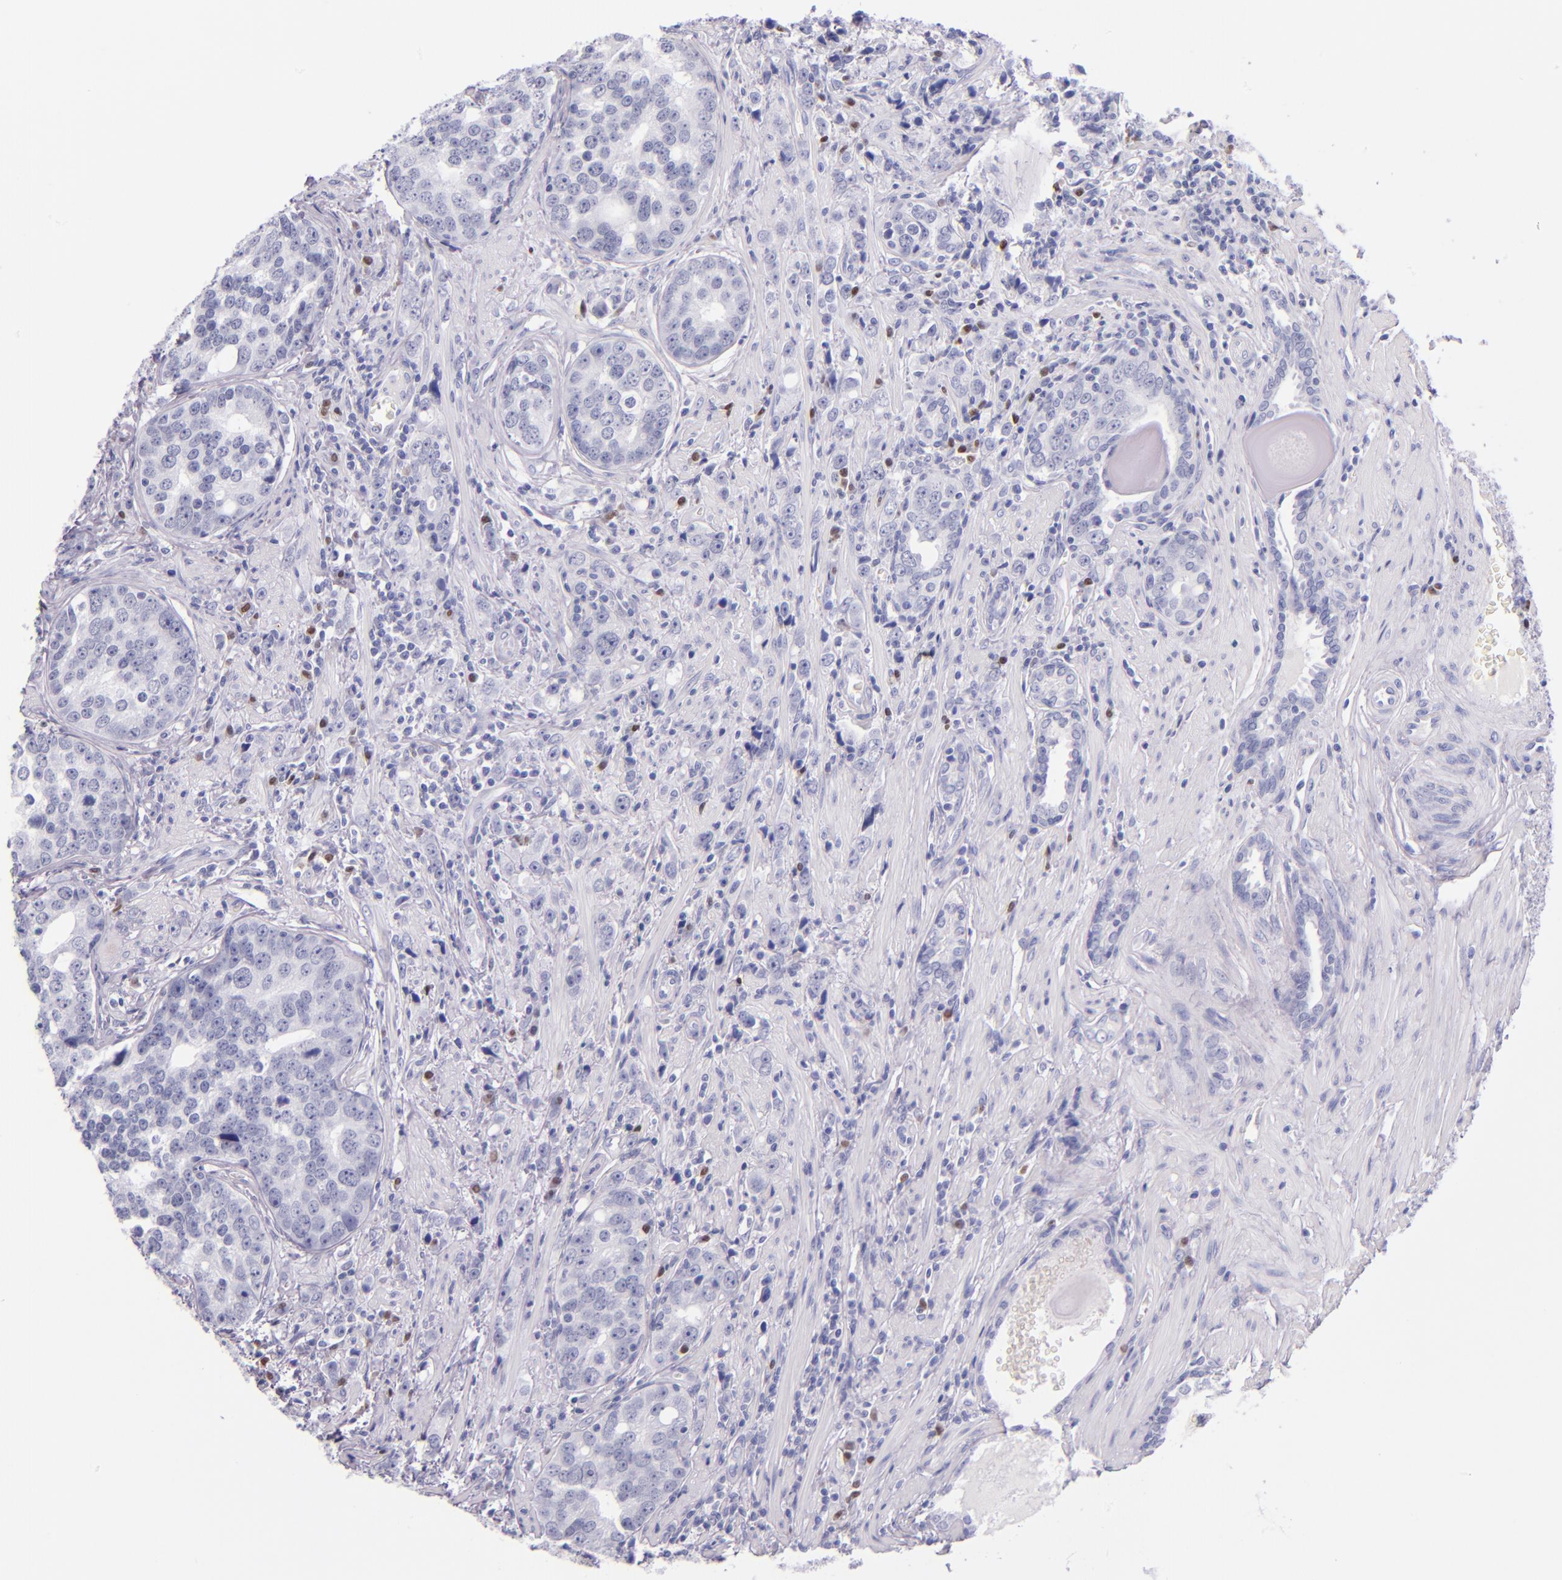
{"staining": {"intensity": "negative", "quantity": "none", "location": "none"}, "tissue": "prostate cancer", "cell_type": "Tumor cells", "image_type": "cancer", "snomed": [{"axis": "morphology", "description": "Adenocarcinoma, High grade"}, {"axis": "topography", "description": "Prostate"}], "caption": "DAB immunohistochemical staining of human high-grade adenocarcinoma (prostate) demonstrates no significant expression in tumor cells.", "gene": "IRF4", "patient": {"sex": "male", "age": 71}}